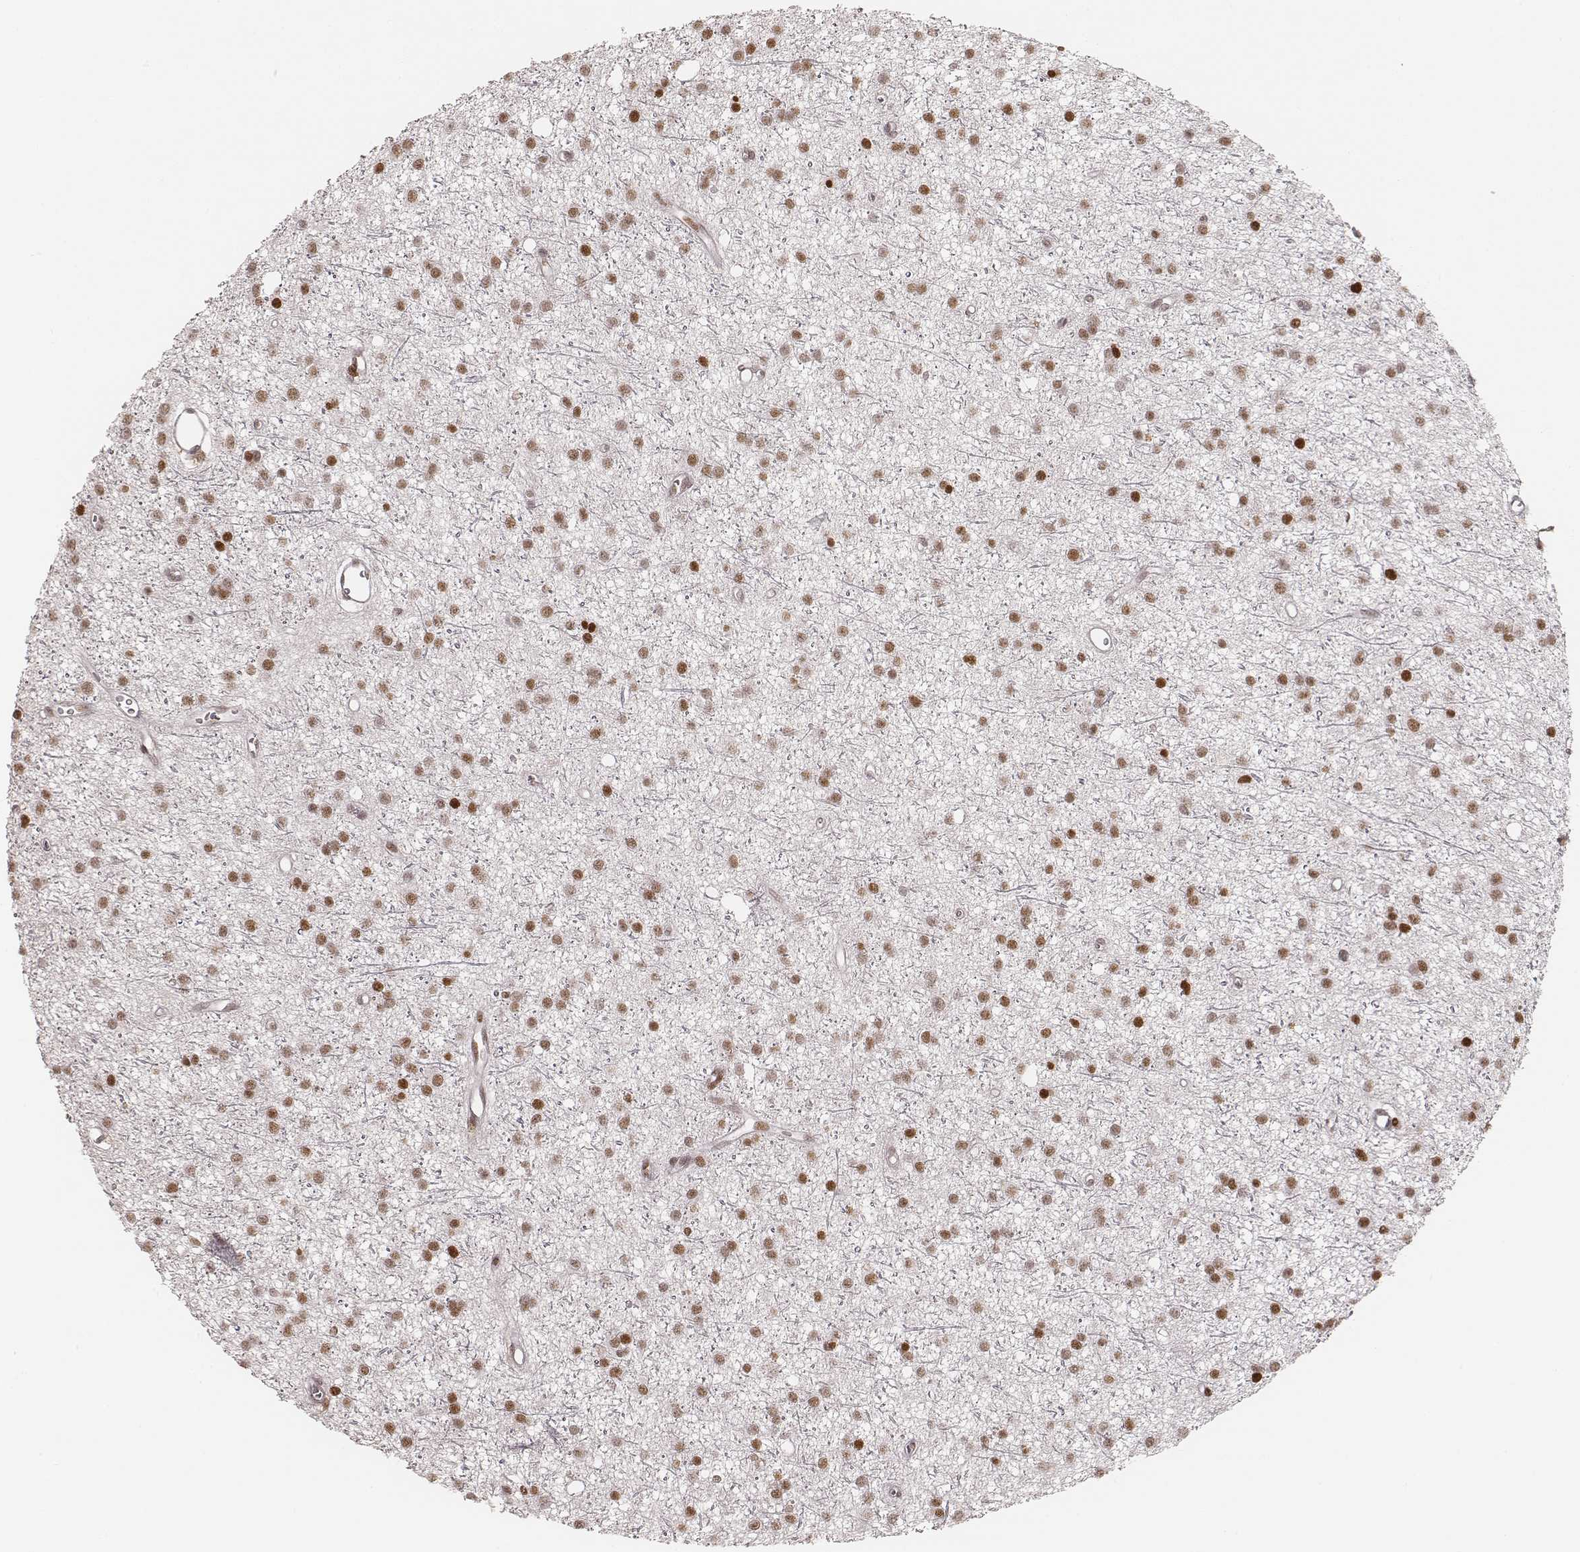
{"staining": {"intensity": "moderate", "quantity": ">75%", "location": "nuclear"}, "tissue": "glioma", "cell_type": "Tumor cells", "image_type": "cancer", "snomed": [{"axis": "morphology", "description": "Glioma, malignant, Low grade"}, {"axis": "topography", "description": "Brain"}], "caption": "Glioma was stained to show a protein in brown. There is medium levels of moderate nuclear staining in about >75% of tumor cells.", "gene": "HNRNPC", "patient": {"sex": "male", "age": 27}}